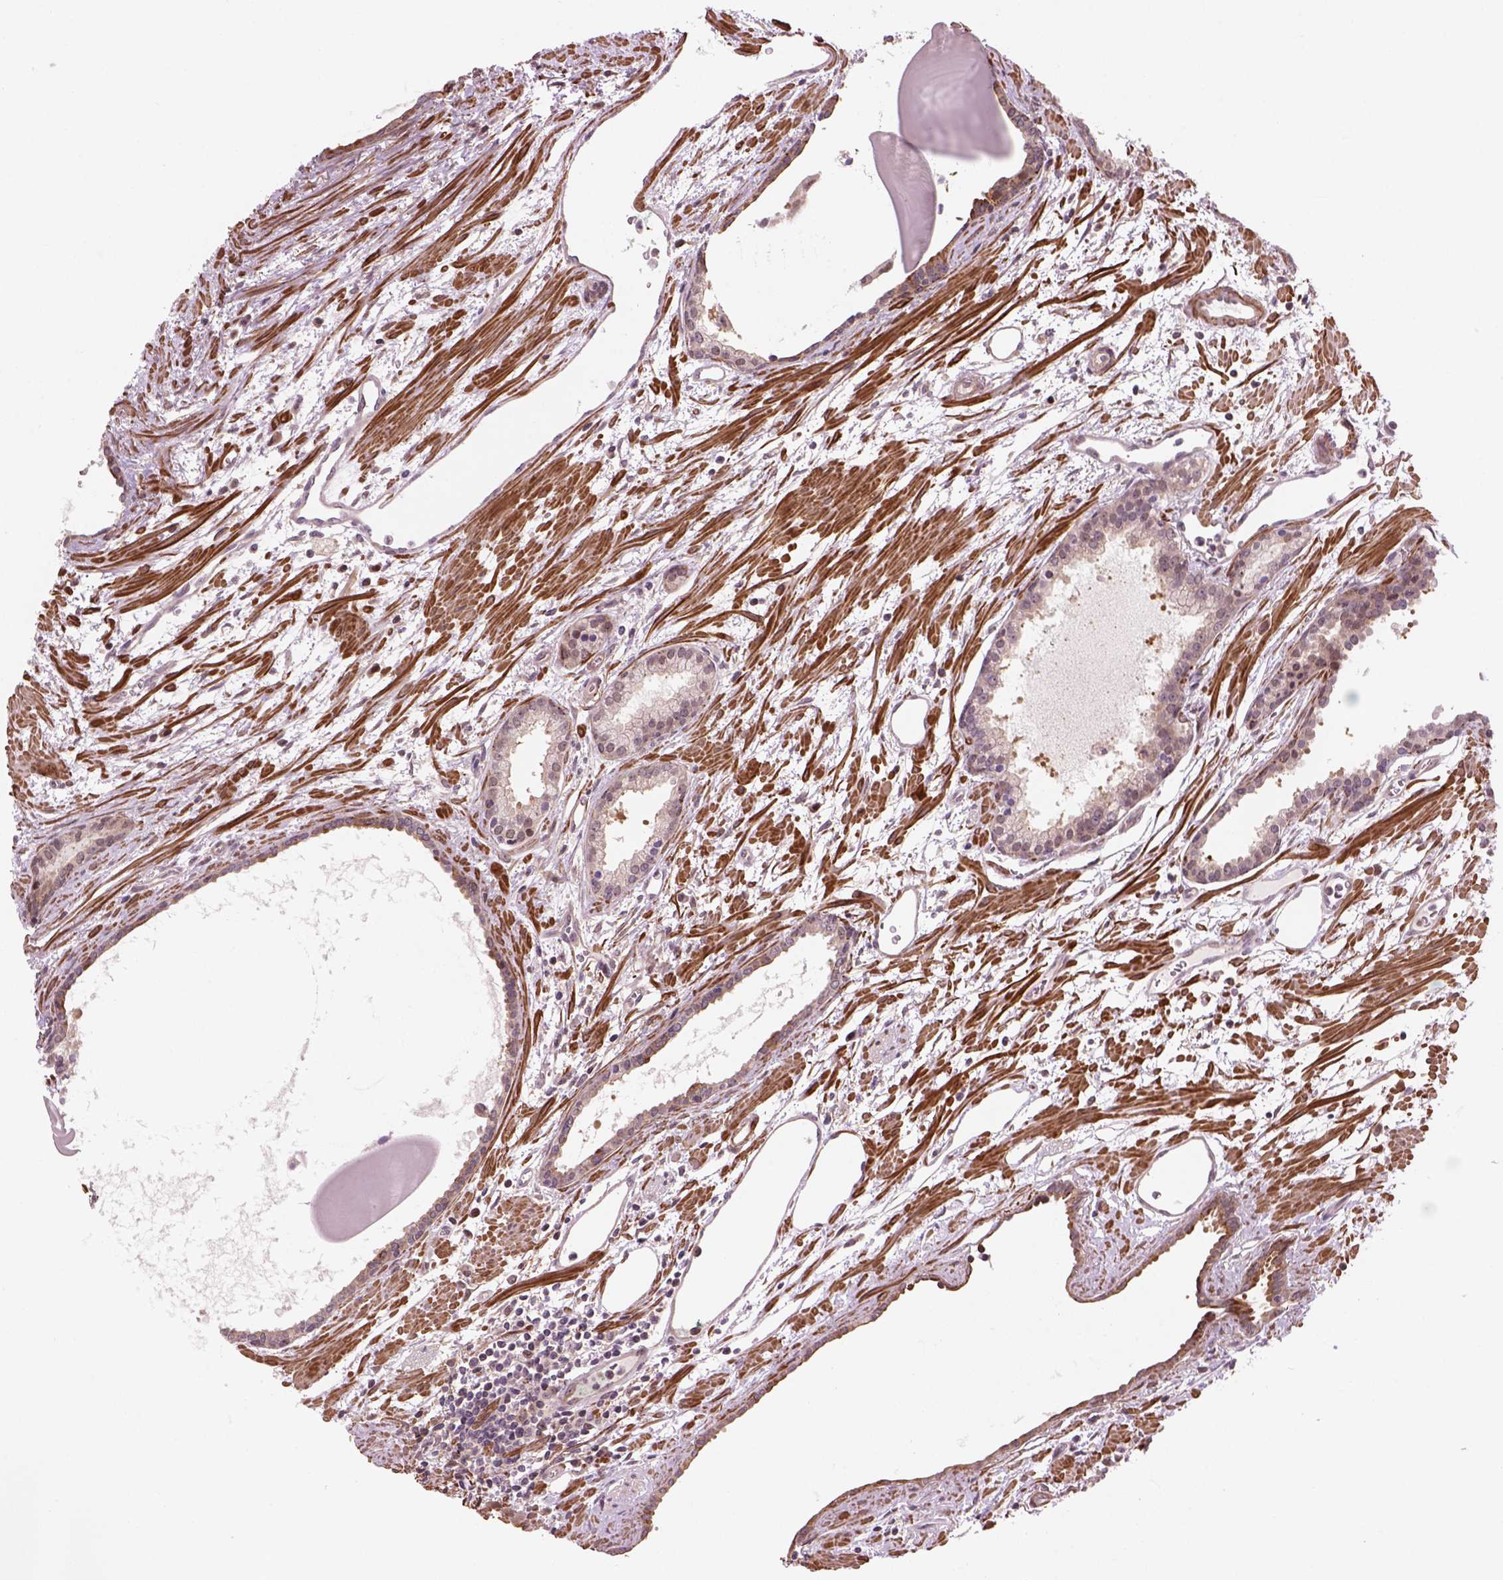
{"staining": {"intensity": "weak", "quantity": "25%-75%", "location": "cytoplasmic/membranous,nuclear"}, "tissue": "prostate cancer", "cell_type": "Tumor cells", "image_type": "cancer", "snomed": [{"axis": "morphology", "description": "Adenocarcinoma, High grade"}, {"axis": "topography", "description": "Prostate"}], "caption": "Prostate cancer stained with a brown dye shows weak cytoplasmic/membranous and nuclear positive expression in approximately 25%-75% of tumor cells.", "gene": "PSMD11", "patient": {"sex": "male", "age": 68}}